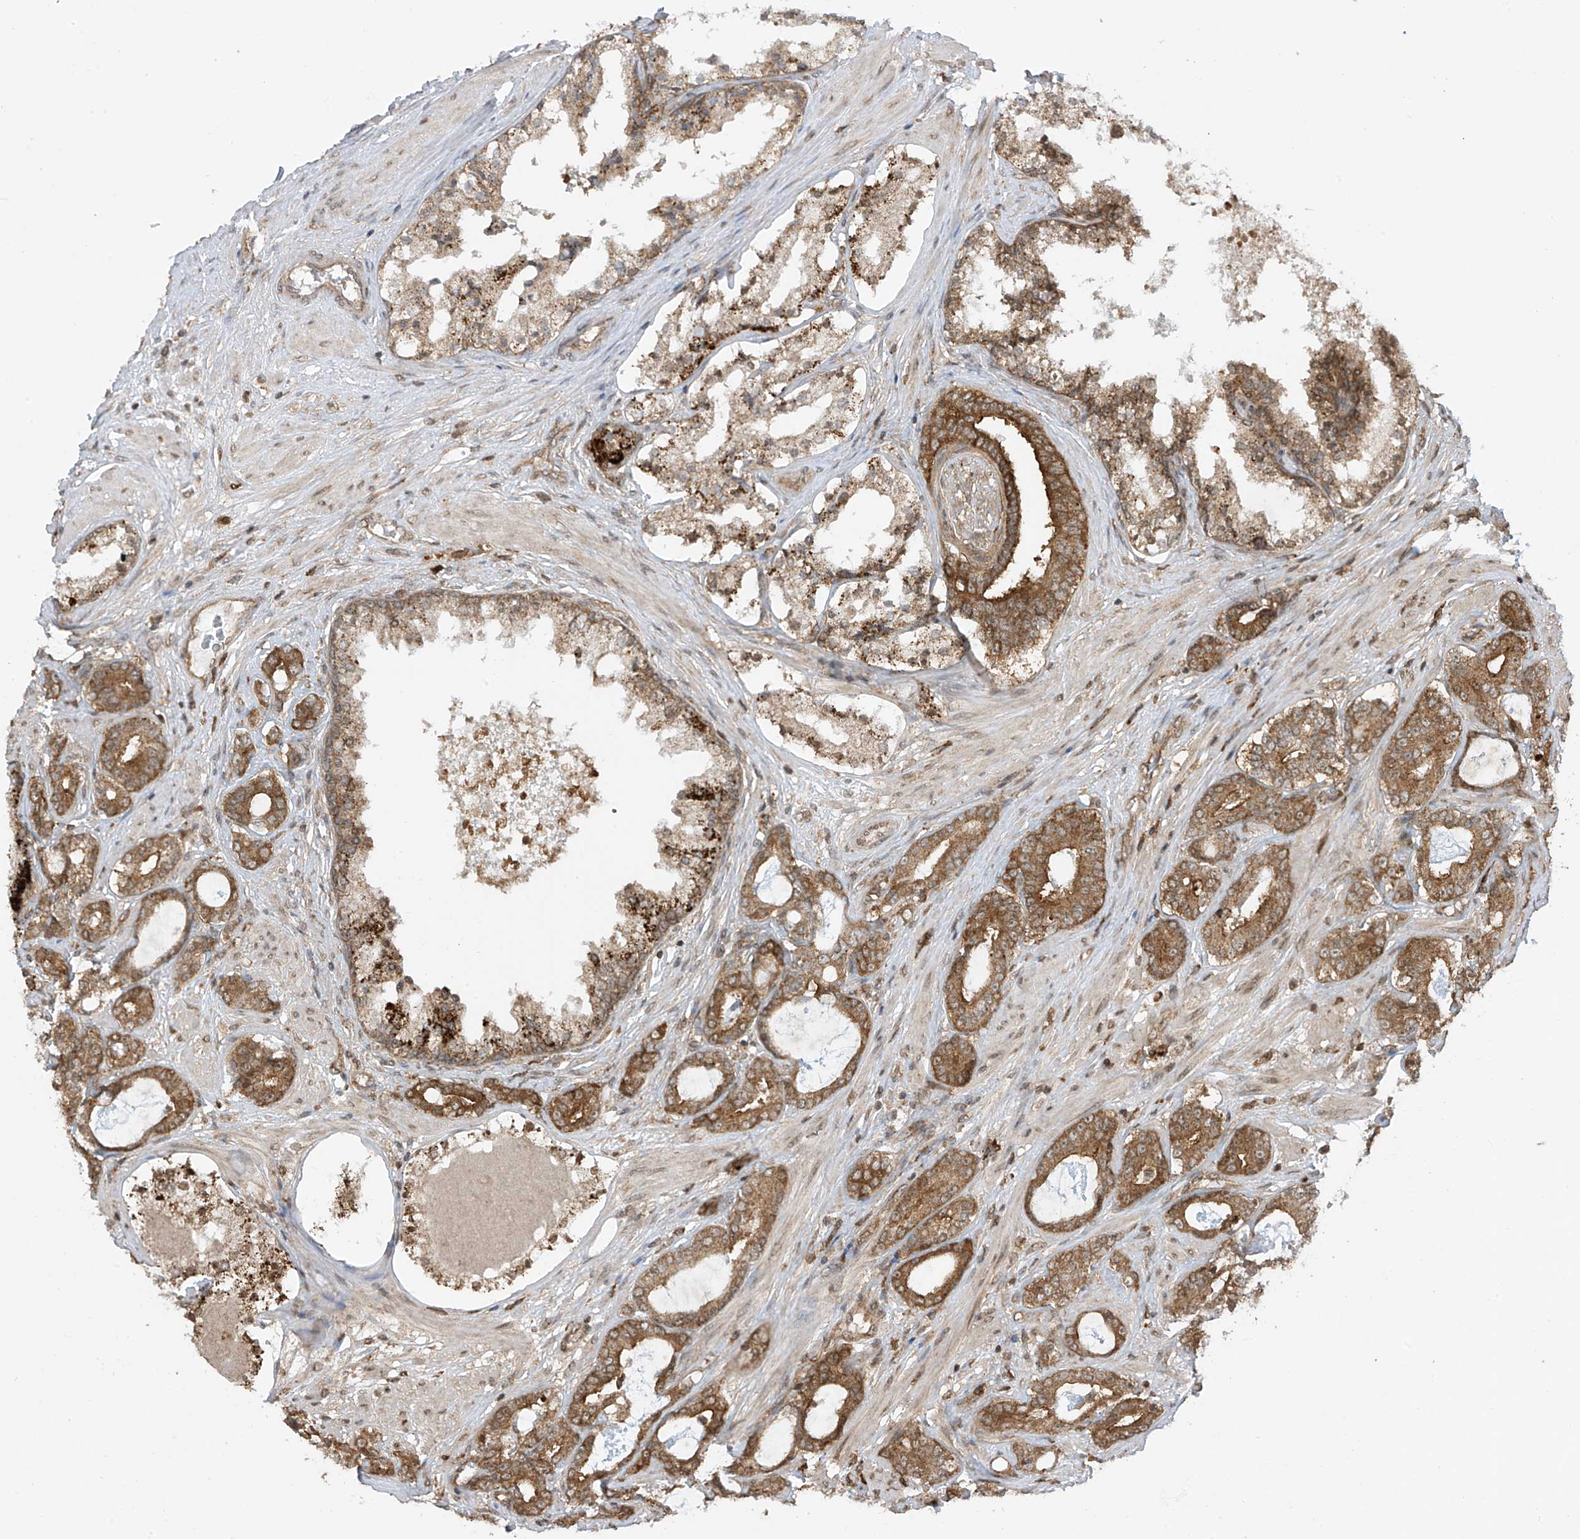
{"staining": {"intensity": "moderate", "quantity": ">75%", "location": "cytoplasmic/membranous"}, "tissue": "prostate cancer", "cell_type": "Tumor cells", "image_type": "cancer", "snomed": [{"axis": "morphology", "description": "Adenocarcinoma, High grade"}, {"axis": "topography", "description": "Prostate"}], "caption": "Prostate cancer (adenocarcinoma (high-grade)) stained for a protein (brown) displays moderate cytoplasmic/membranous positive staining in approximately >75% of tumor cells.", "gene": "REPS1", "patient": {"sex": "male", "age": 58}}